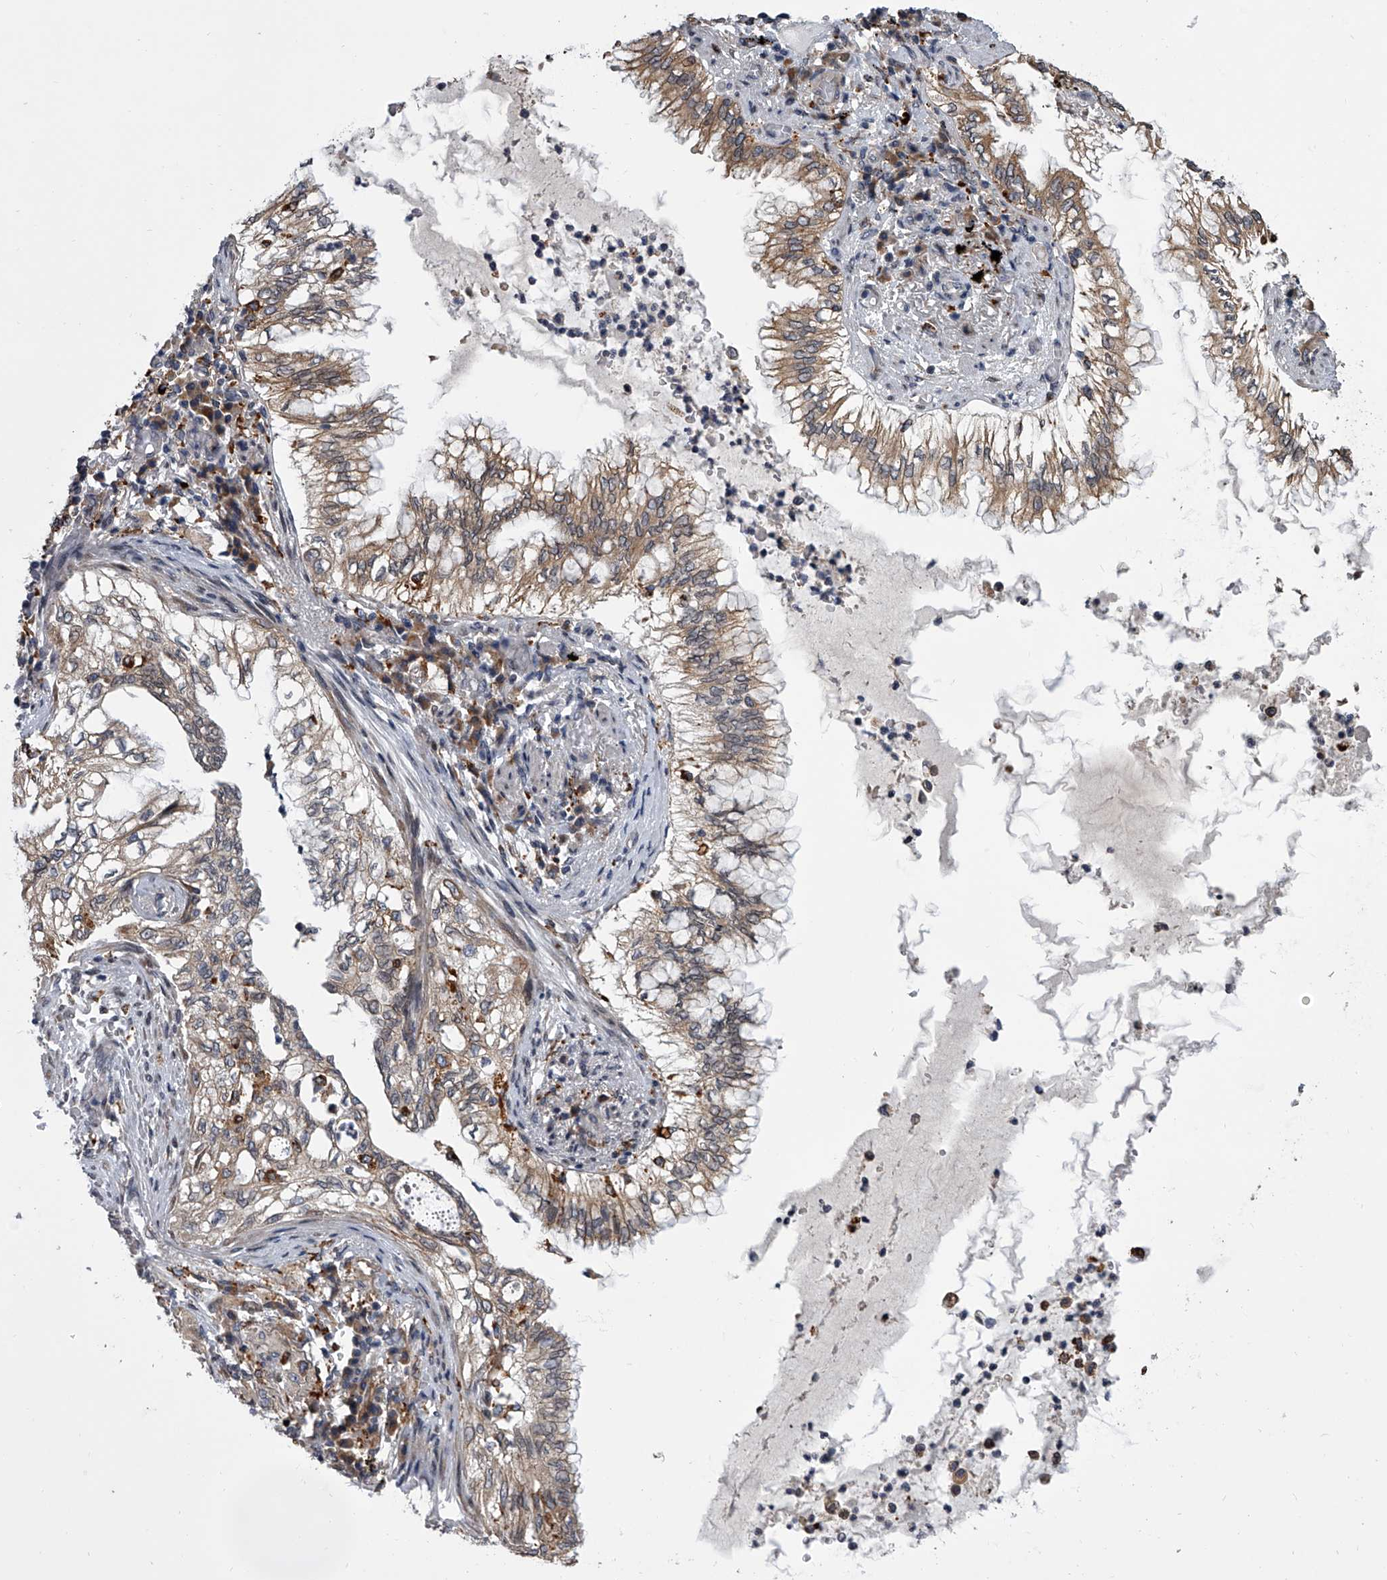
{"staining": {"intensity": "moderate", "quantity": ">75%", "location": "cytoplasmic/membranous"}, "tissue": "lung cancer", "cell_type": "Tumor cells", "image_type": "cancer", "snomed": [{"axis": "morphology", "description": "Adenocarcinoma, NOS"}, {"axis": "topography", "description": "Lung"}], "caption": "Adenocarcinoma (lung) was stained to show a protein in brown. There is medium levels of moderate cytoplasmic/membranous positivity in about >75% of tumor cells.", "gene": "TRIM8", "patient": {"sex": "female", "age": 70}}